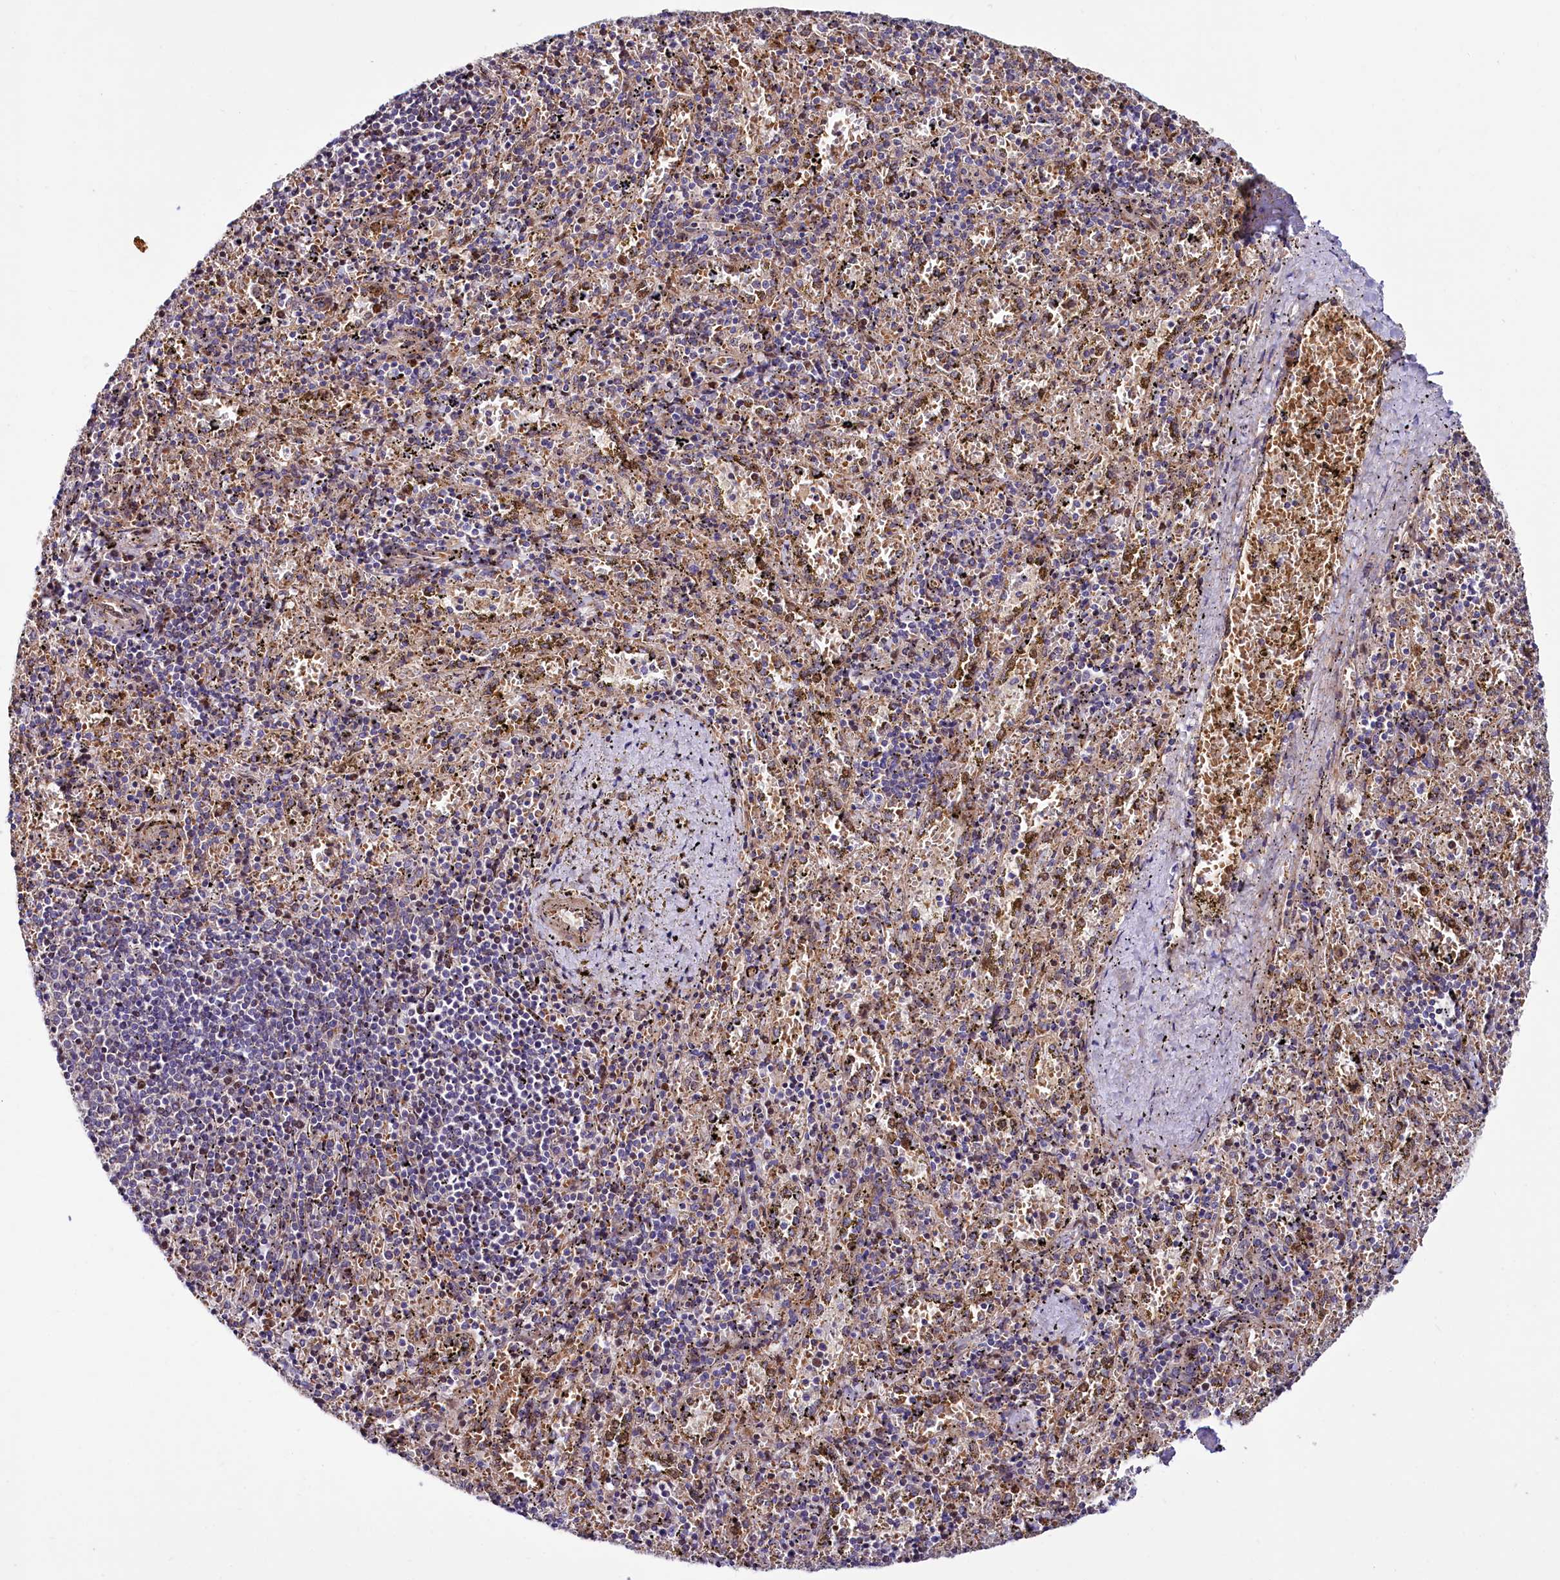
{"staining": {"intensity": "moderate", "quantity": "<25%", "location": "nuclear"}, "tissue": "spleen", "cell_type": "Cells in red pulp", "image_type": "normal", "snomed": [{"axis": "morphology", "description": "Normal tissue, NOS"}, {"axis": "topography", "description": "Spleen"}], "caption": "Brown immunohistochemical staining in unremarkable spleen demonstrates moderate nuclear expression in about <25% of cells in red pulp.", "gene": "PDZRN3", "patient": {"sex": "male", "age": 11}}